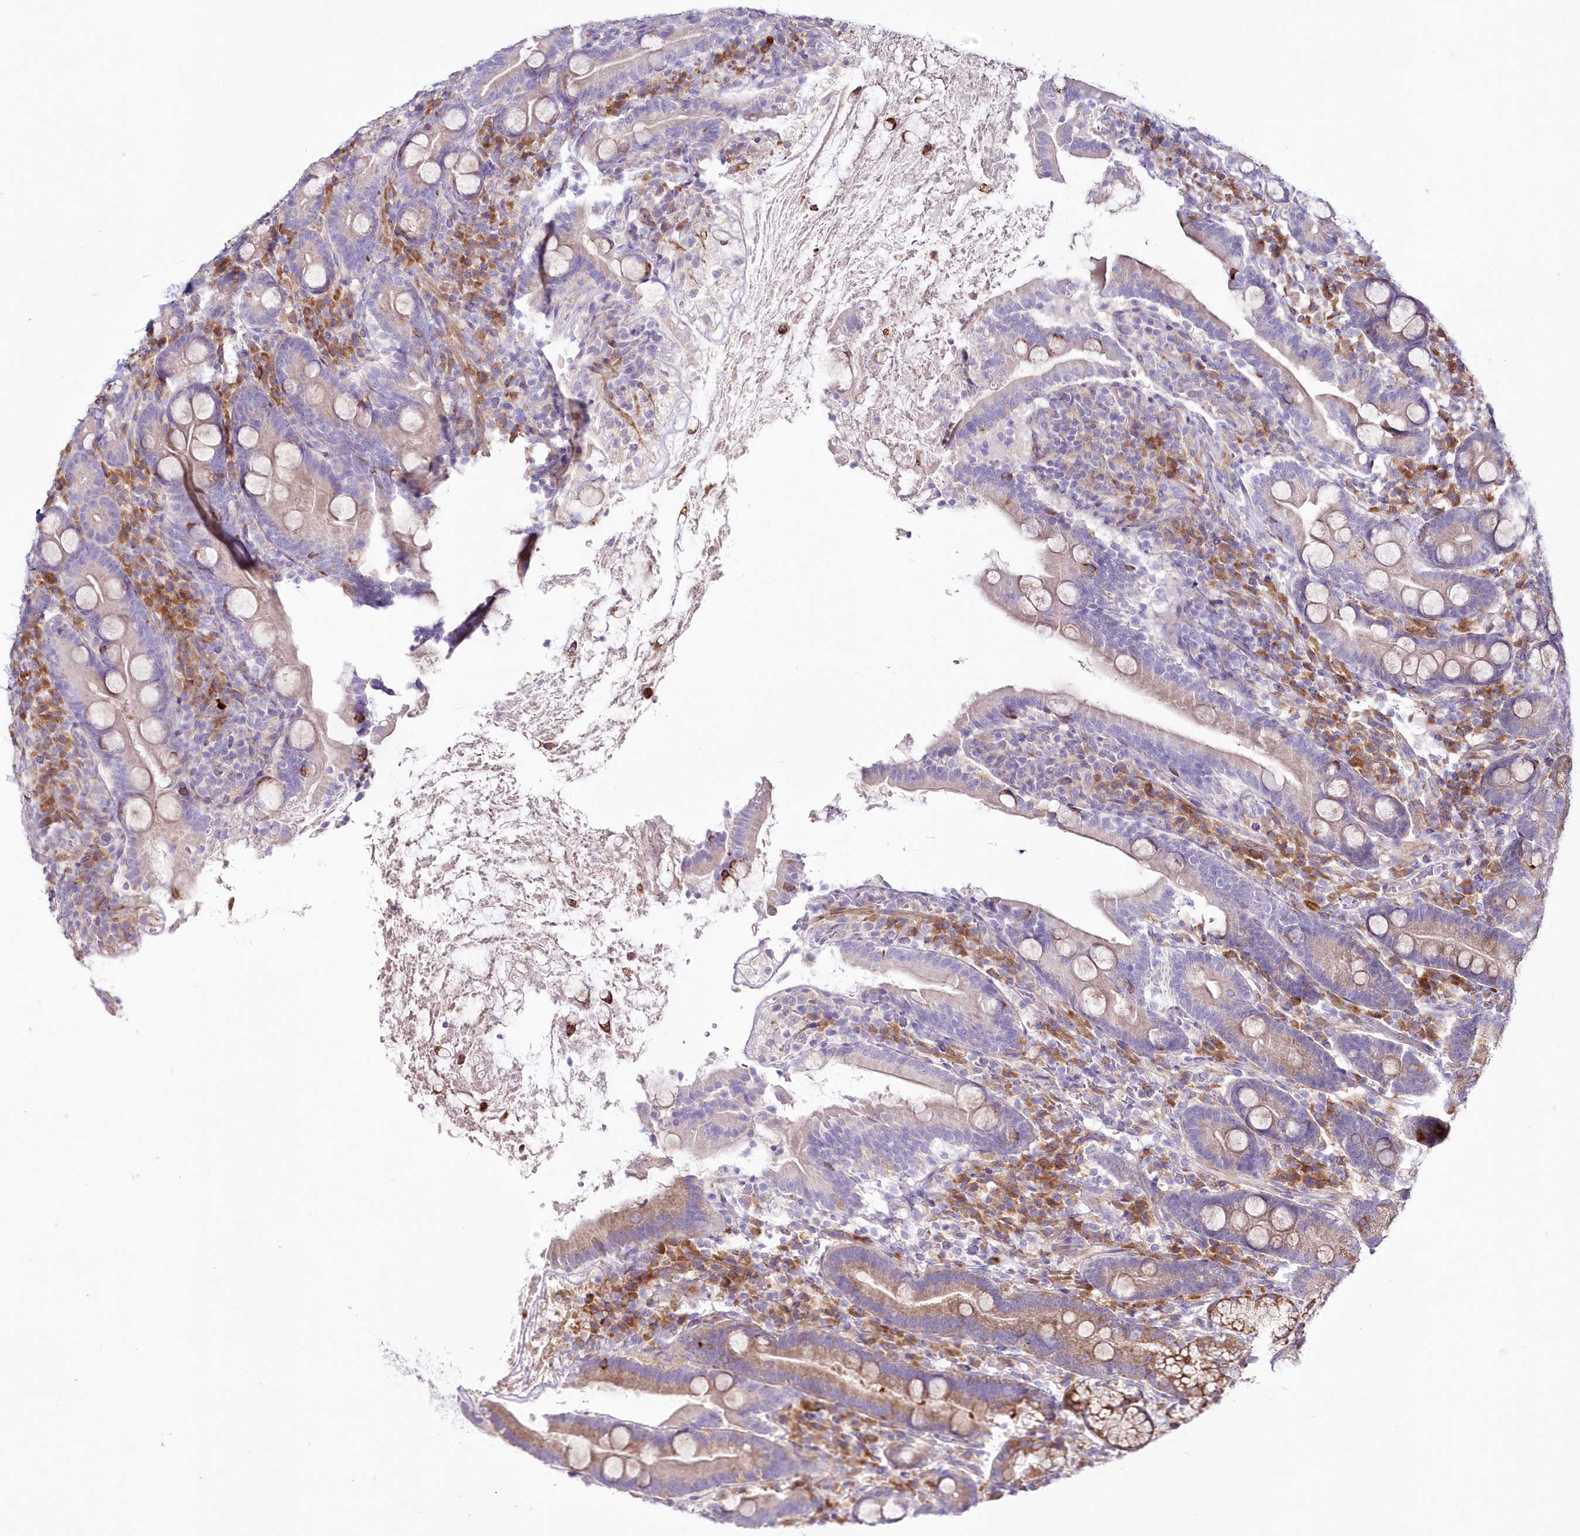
{"staining": {"intensity": "moderate", "quantity": "25%-75%", "location": "cytoplasmic/membranous"}, "tissue": "duodenum", "cell_type": "Glandular cells", "image_type": "normal", "snomed": [{"axis": "morphology", "description": "Normal tissue, NOS"}, {"axis": "topography", "description": "Duodenum"}], "caption": "IHC micrograph of unremarkable duodenum: human duodenum stained using IHC demonstrates medium levels of moderate protein expression localized specifically in the cytoplasmic/membranous of glandular cells, appearing as a cytoplasmic/membranous brown color.", "gene": "ARFGEF3", "patient": {"sex": "male", "age": 35}}